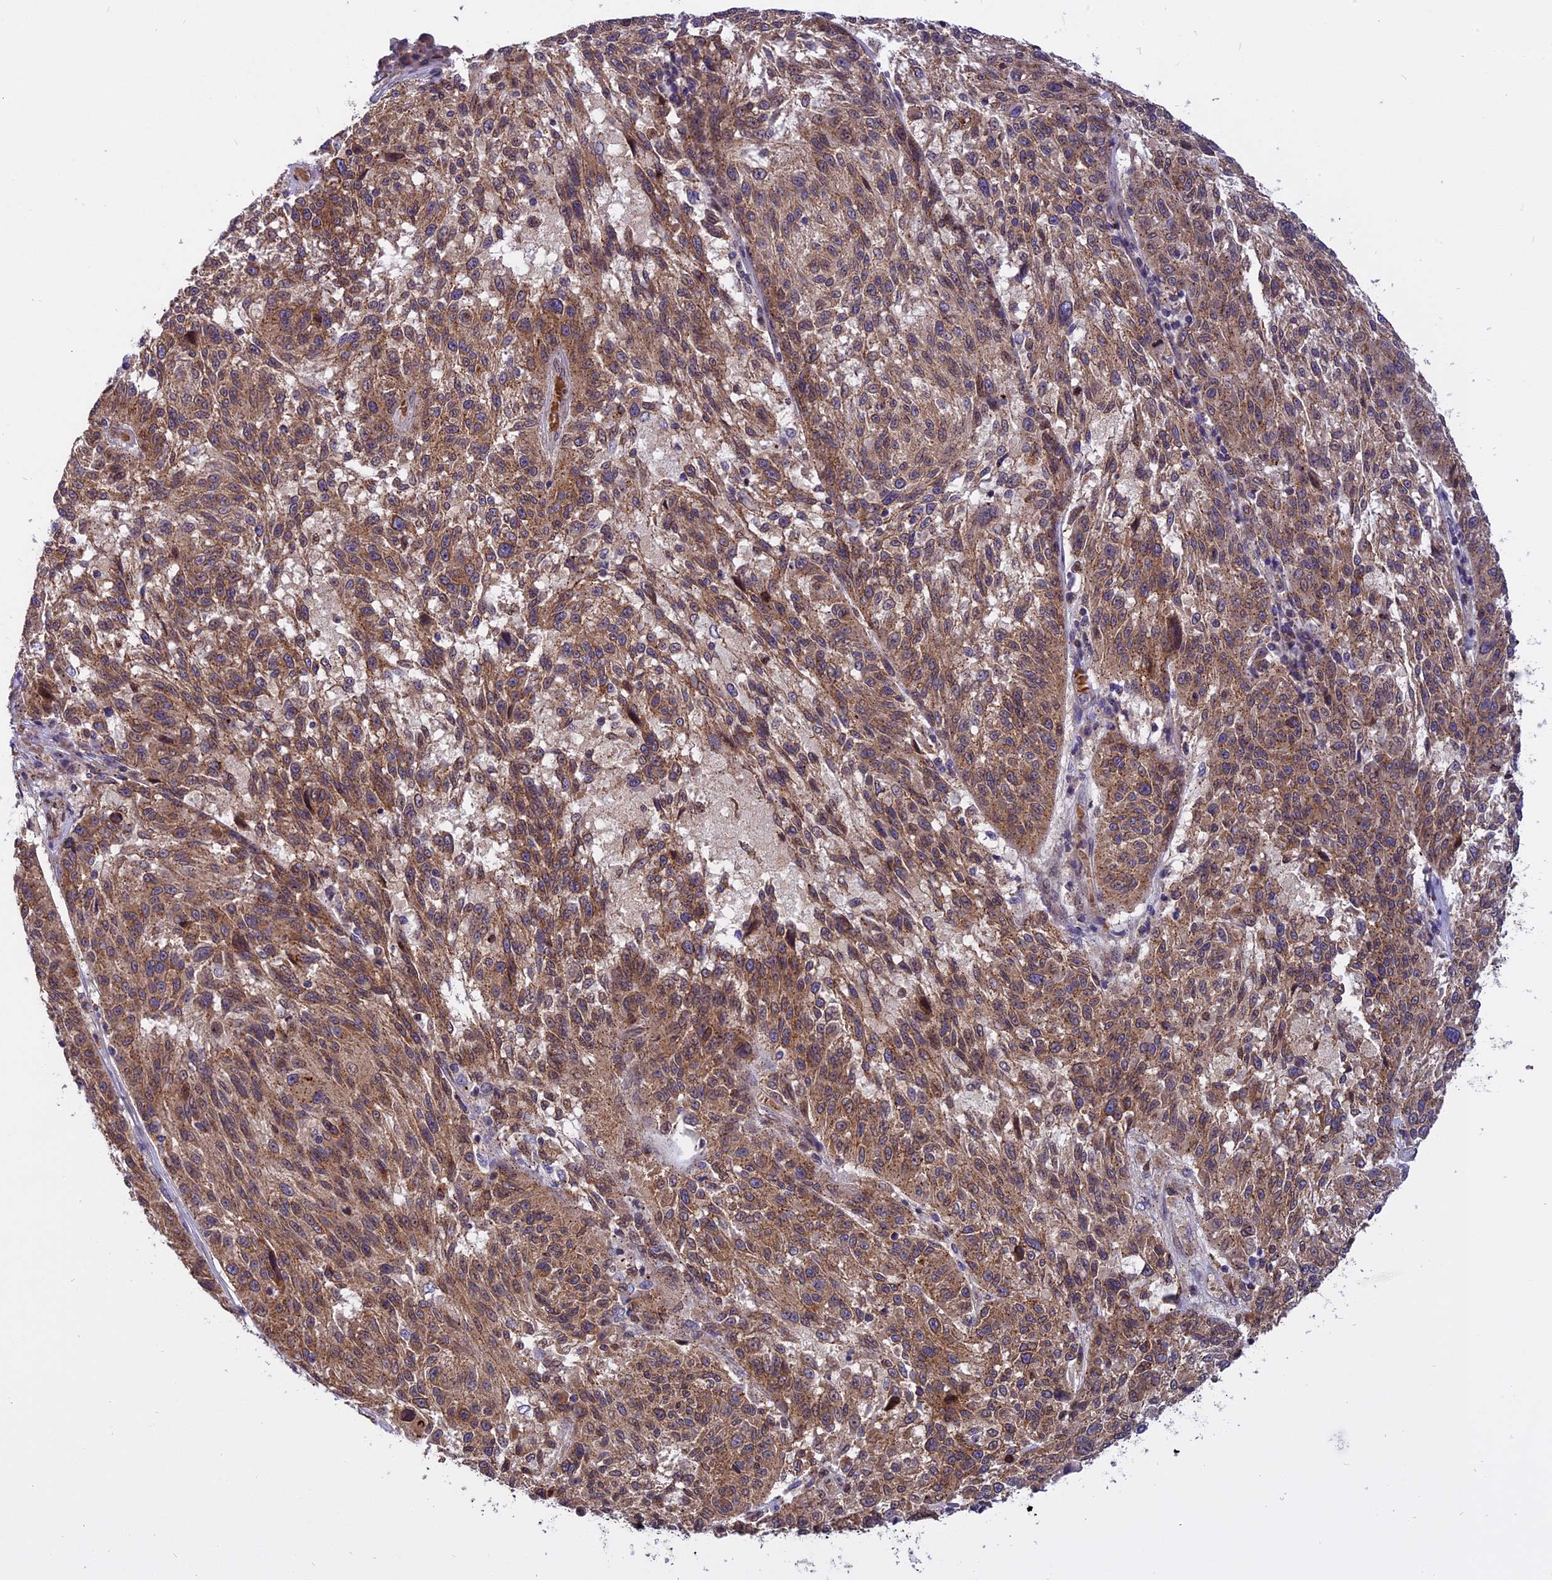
{"staining": {"intensity": "moderate", "quantity": ">75%", "location": "cytoplasmic/membranous,nuclear"}, "tissue": "melanoma", "cell_type": "Tumor cells", "image_type": "cancer", "snomed": [{"axis": "morphology", "description": "Malignant melanoma, NOS"}, {"axis": "topography", "description": "Skin"}], "caption": "Malignant melanoma tissue displays moderate cytoplasmic/membranous and nuclear expression in about >75% of tumor cells, visualized by immunohistochemistry. The protein is stained brown, and the nuclei are stained in blue (DAB (3,3'-diaminobenzidine) IHC with brightfield microscopy, high magnification).", "gene": "CHMP2A", "patient": {"sex": "male", "age": 53}}